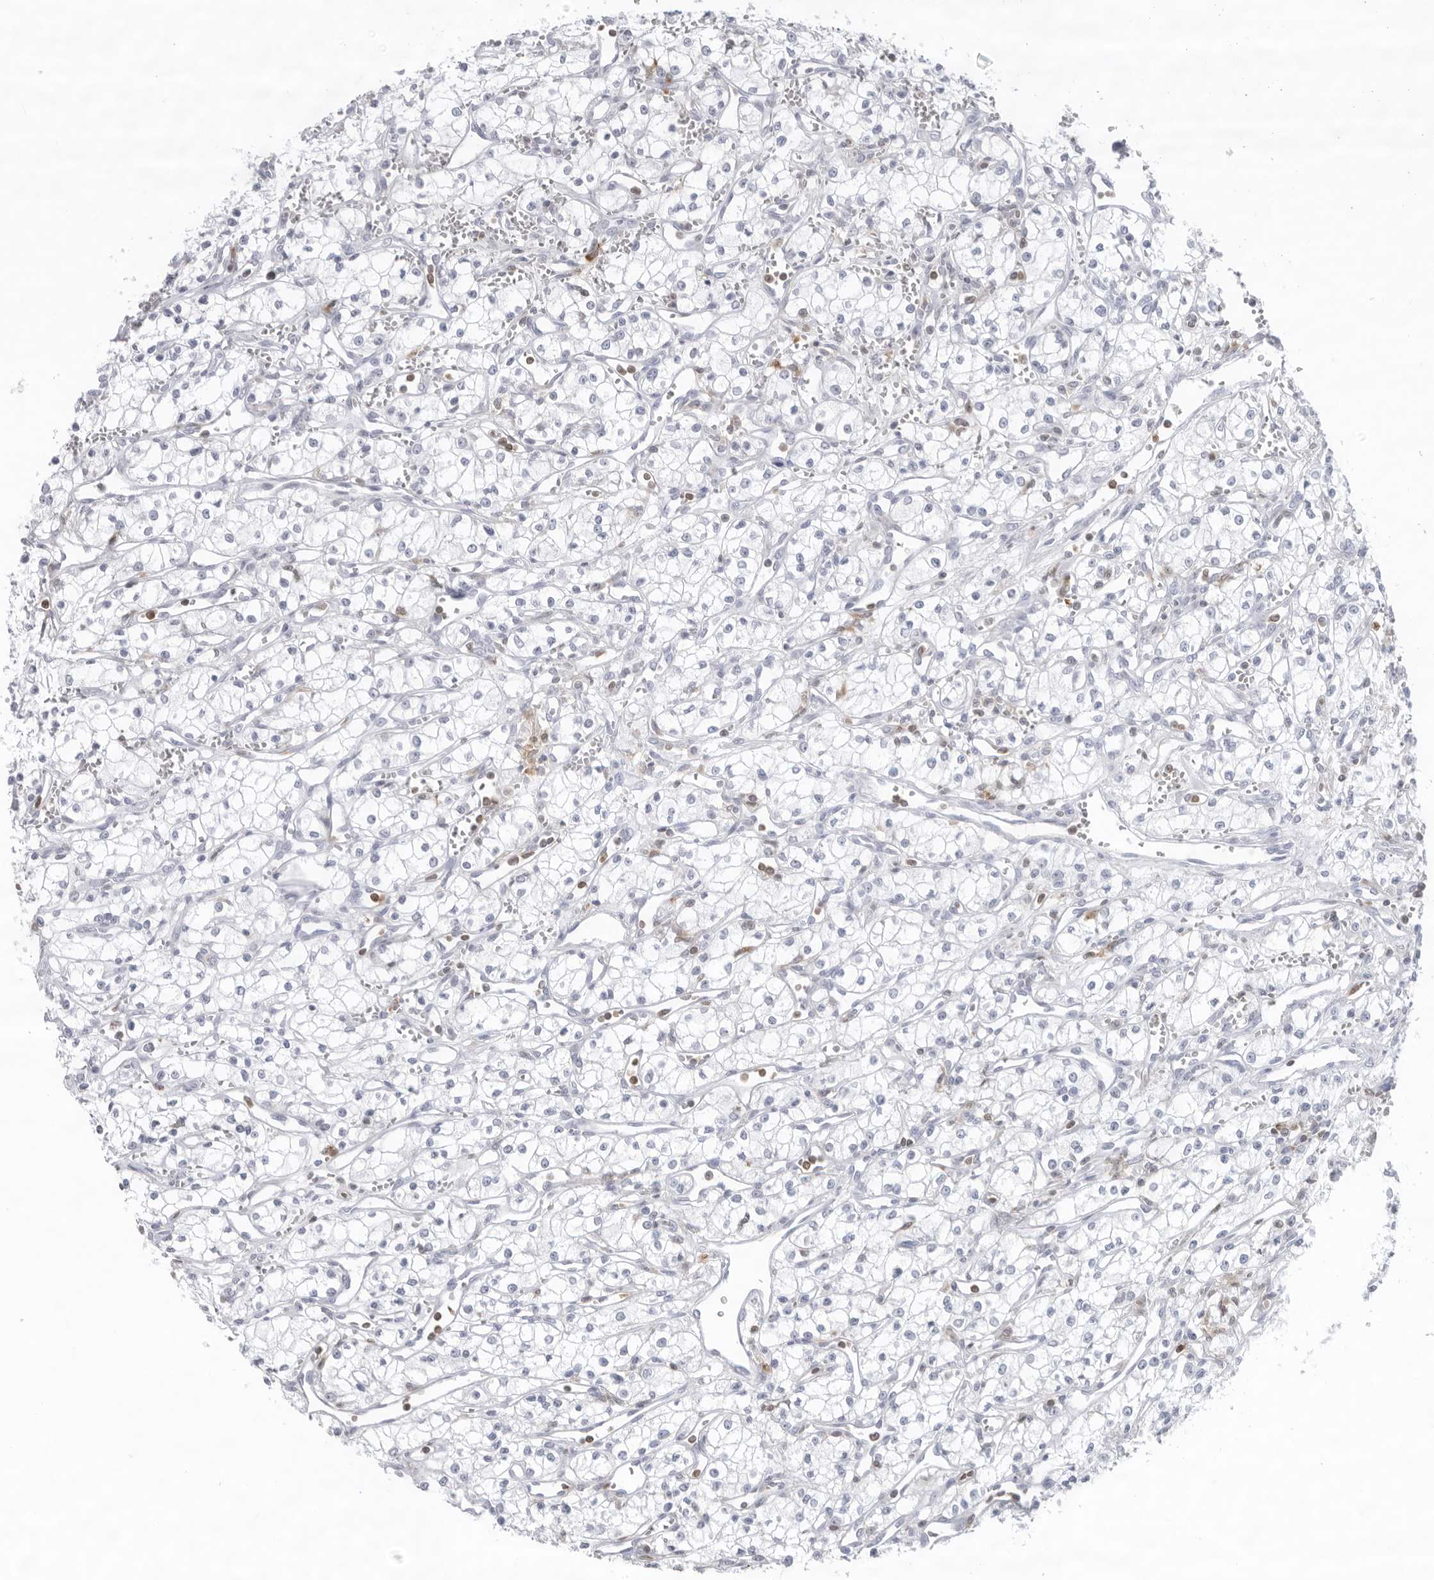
{"staining": {"intensity": "negative", "quantity": "none", "location": "none"}, "tissue": "renal cancer", "cell_type": "Tumor cells", "image_type": "cancer", "snomed": [{"axis": "morphology", "description": "Adenocarcinoma, NOS"}, {"axis": "topography", "description": "Kidney"}], "caption": "High power microscopy micrograph of an IHC histopathology image of renal cancer, revealing no significant expression in tumor cells.", "gene": "FMNL1", "patient": {"sex": "male", "age": 59}}